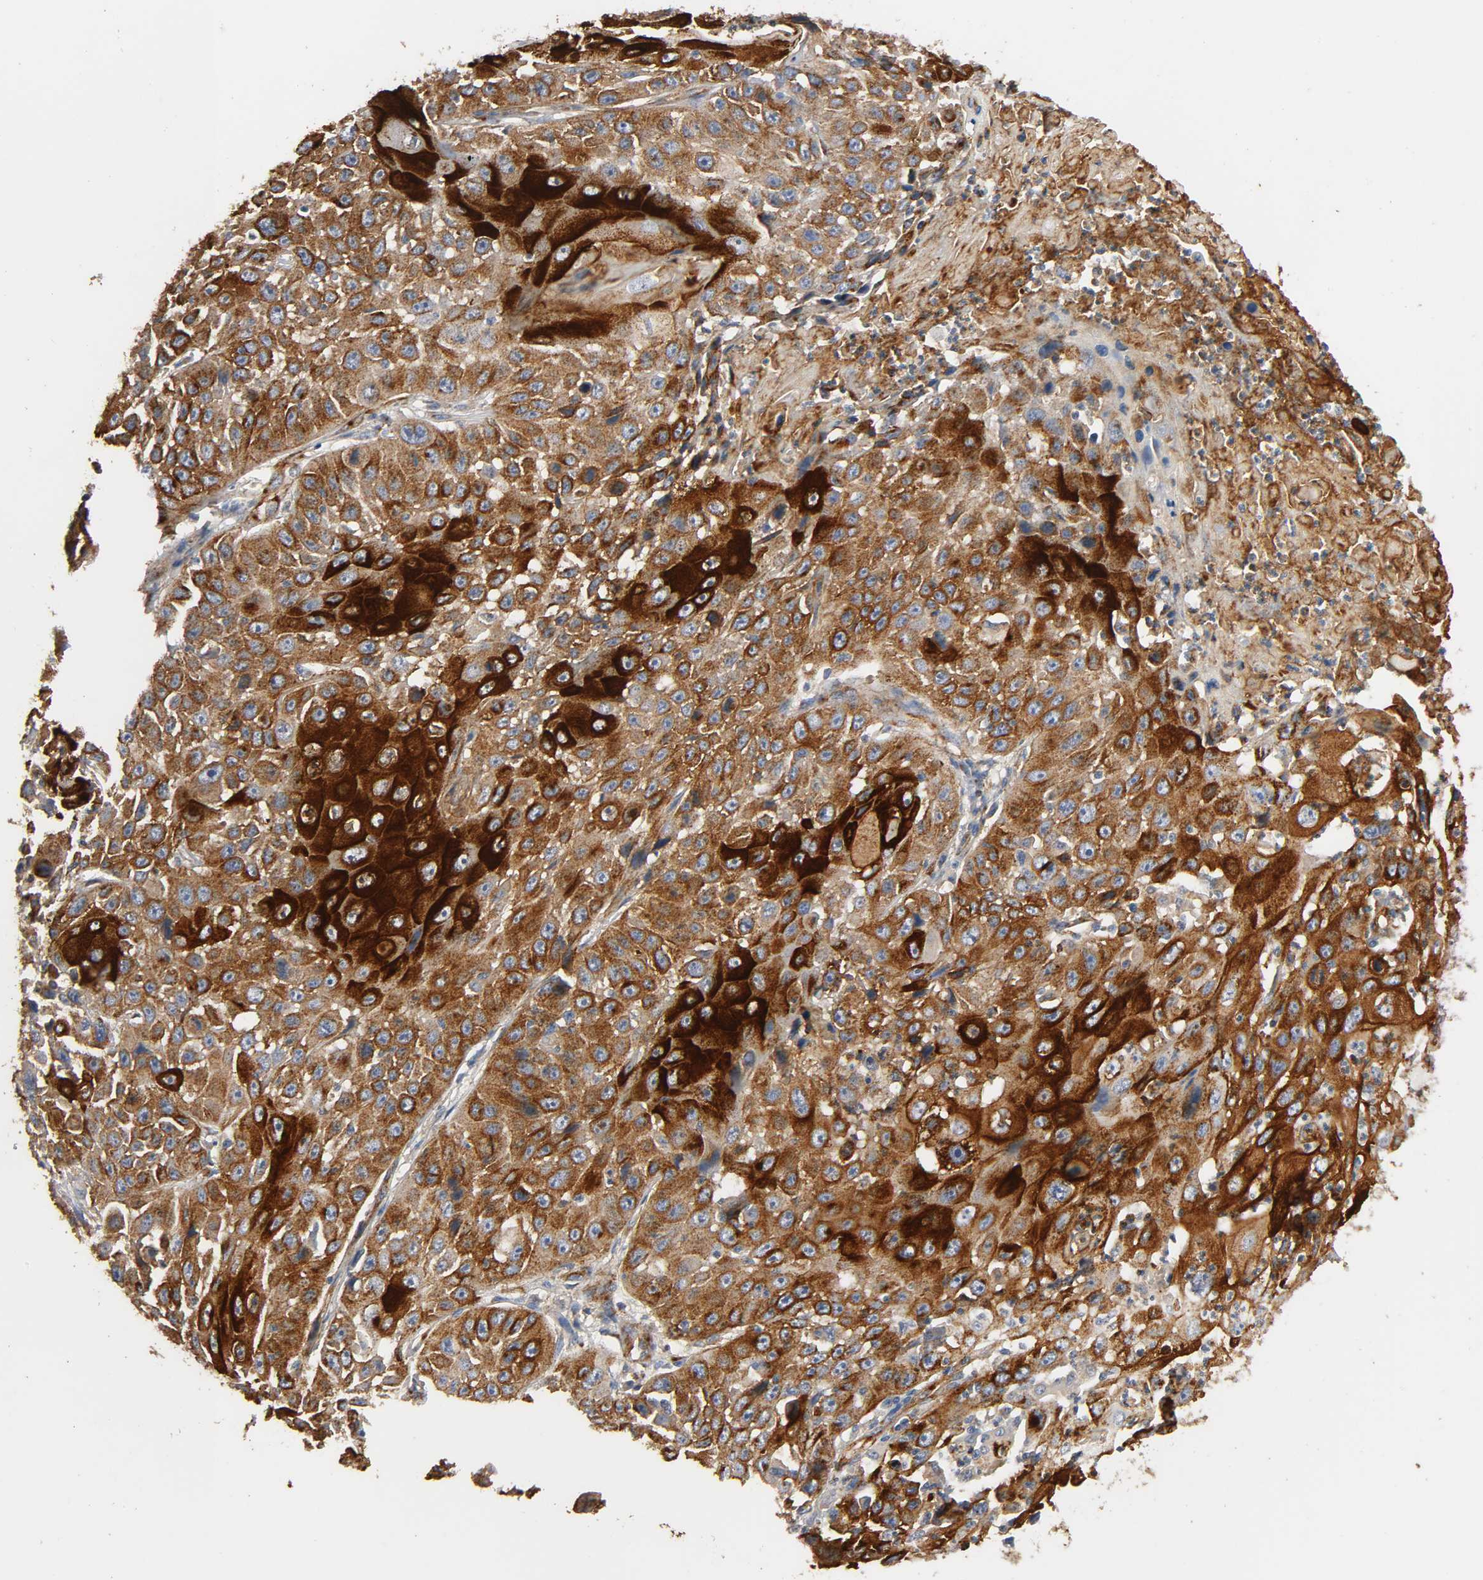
{"staining": {"intensity": "strong", "quantity": ">75%", "location": "cytoplasmic/membranous"}, "tissue": "cervical cancer", "cell_type": "Tumor cells", "image_type": "cancer", "snomed": [{"axis": "morphology", "description": "Squamous cell carcinoma, NOS"}, {"axis": "topography", "description": "Cervix"}], "caption": "This photomicrograph displays immunohistochemistry (IHC) staining of cervical cancer, with high strong cytoplasmic/membranous positivity in approximately >75% of tumor cells.", "gene": "IFITM3", "patient": {"sex": "female", "age": 39}}